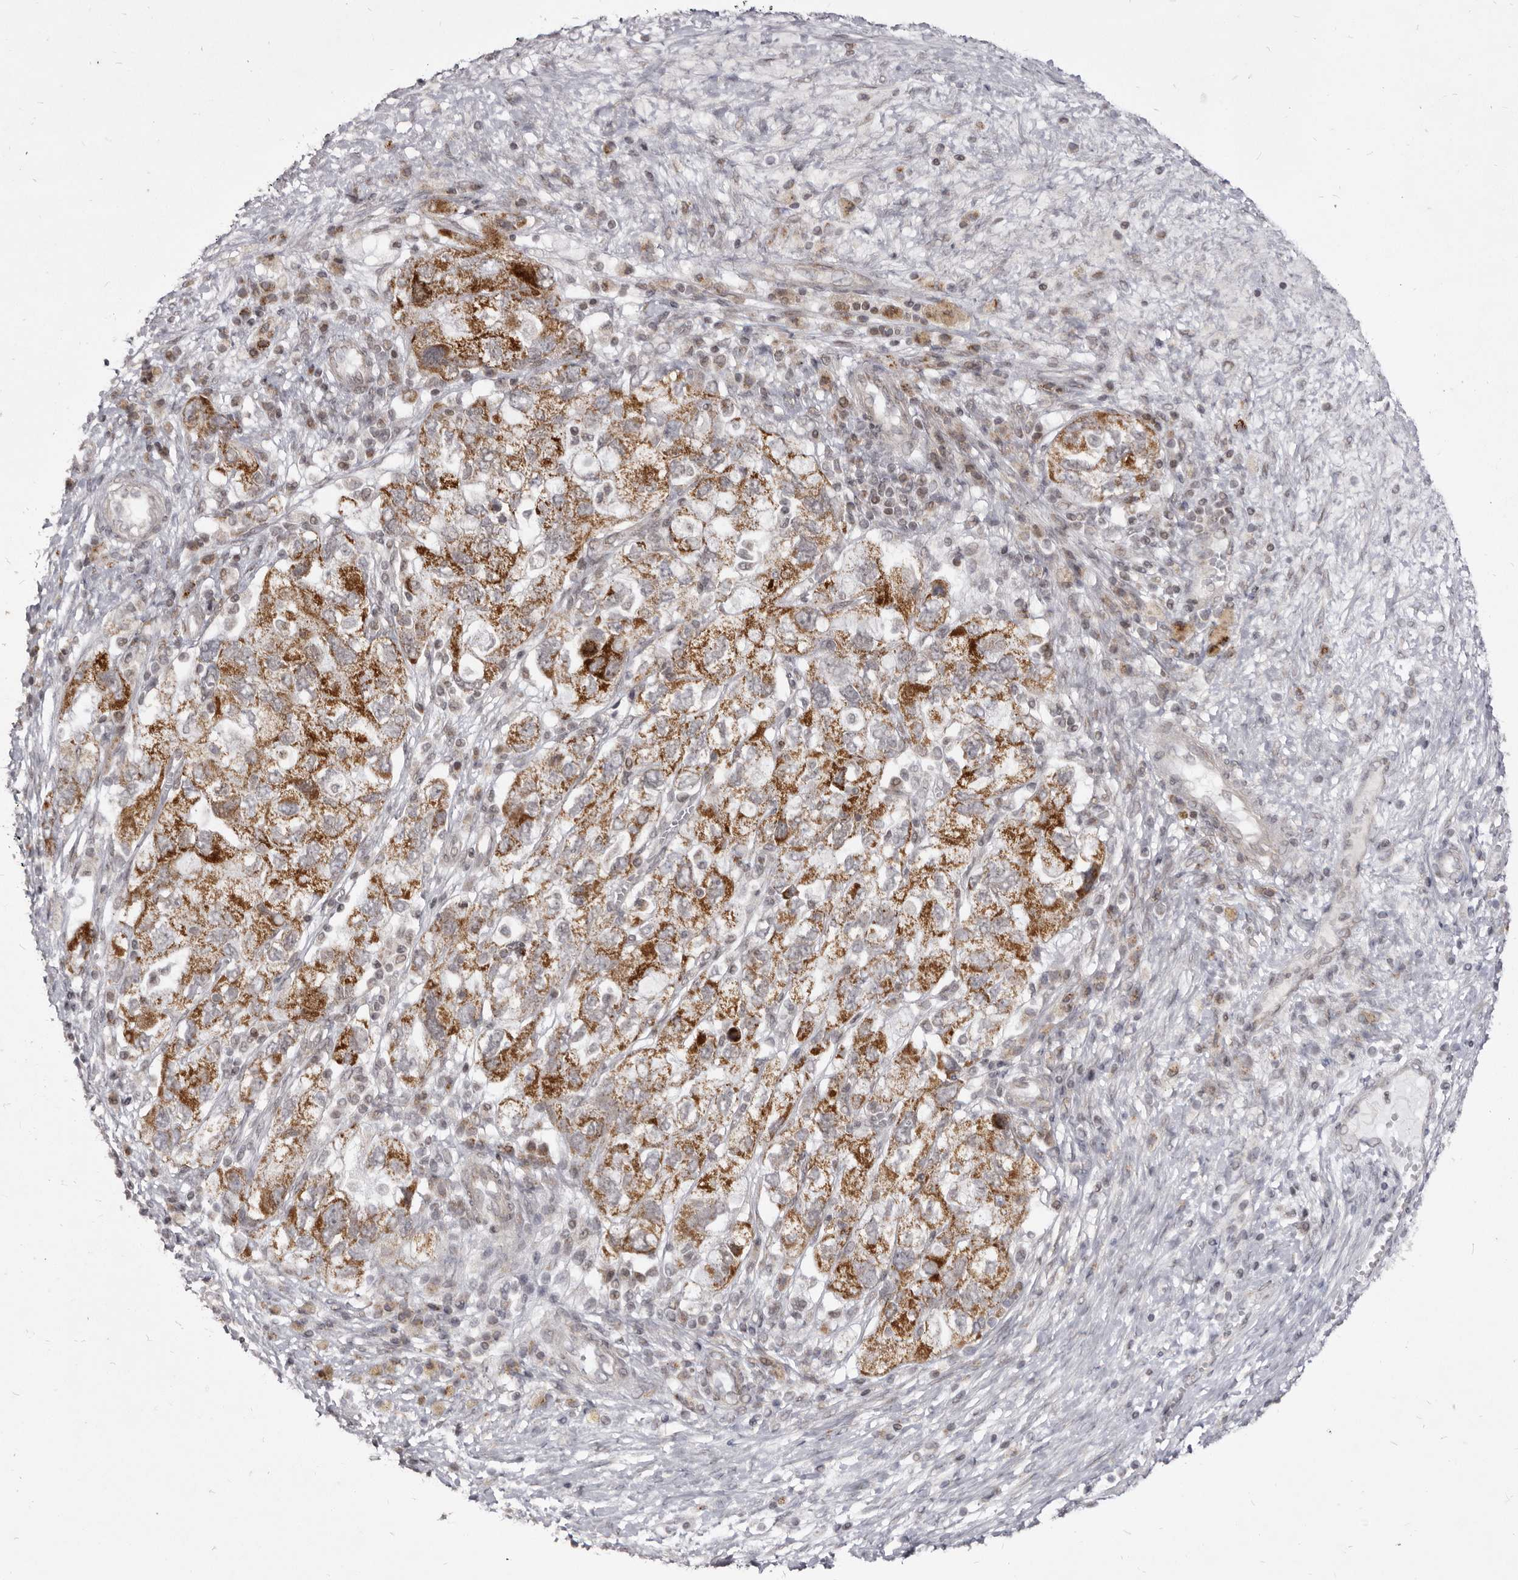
{"staining": {"intensity": "moderate", "quantity": ">75%", "location": "cytoplasmic/membranous"}, "tissue": "ovarian cancer", "cell_type": "Tumor cells", "image_type": "cancer", "snomed": [{"axis": "morphology", "description": "Carcinoma, NOS"}, {"axis": "morphology", "description": "Cystadenocarcinoma, serous, NOS"}, {"axis": "topography", "description": "Ovary"}], "caption": "The immunohistochemical stain shows moderate cytoplasmic/membranous expression in tumor cells of ovarian cancer tissue.", "gene": "THUMPD1", "patient": {"sex": "female", "age": 69}}